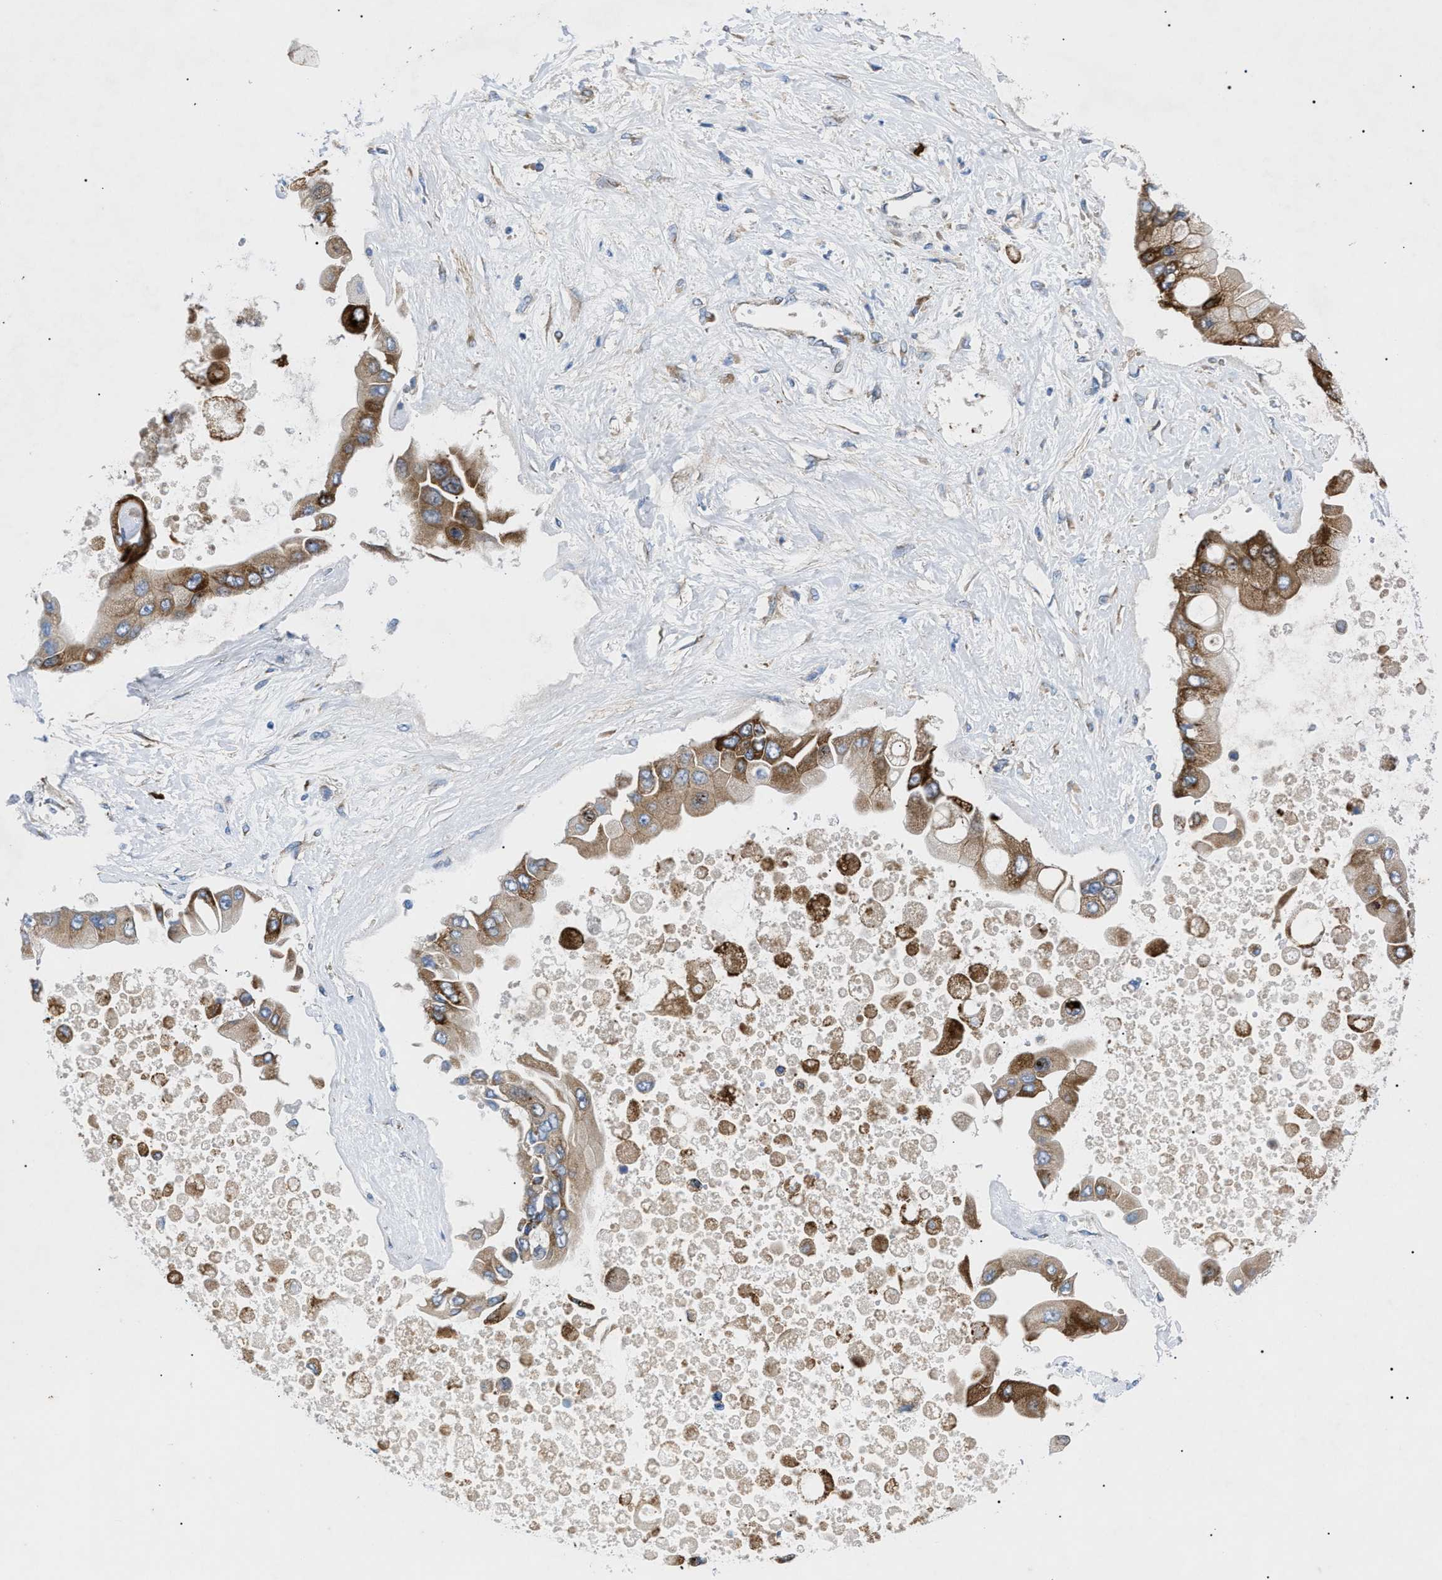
{"staining": {"intensity": "moderate", "quantity": ">75%", "location": "cytoplasmic/membranous"}, "tissue": "liver cancer", "cell_type": "Tumor cells", "image_type": "cancer", "snomed": [{"axis": "morphology", "description": "Cholangiocarcinoma"}, {"axis": "topography", "description": "Liver"}], "caption": "IHC micrograph of liver cancer (cholangiocarcinoma) stained for a protein (brown), which shows medium levels of moderate cytoplasmic/membranous positivity in about >75% of tumor cells.", "gene": "HSPB8", "patient": {"sex": "male", "age": 50}}